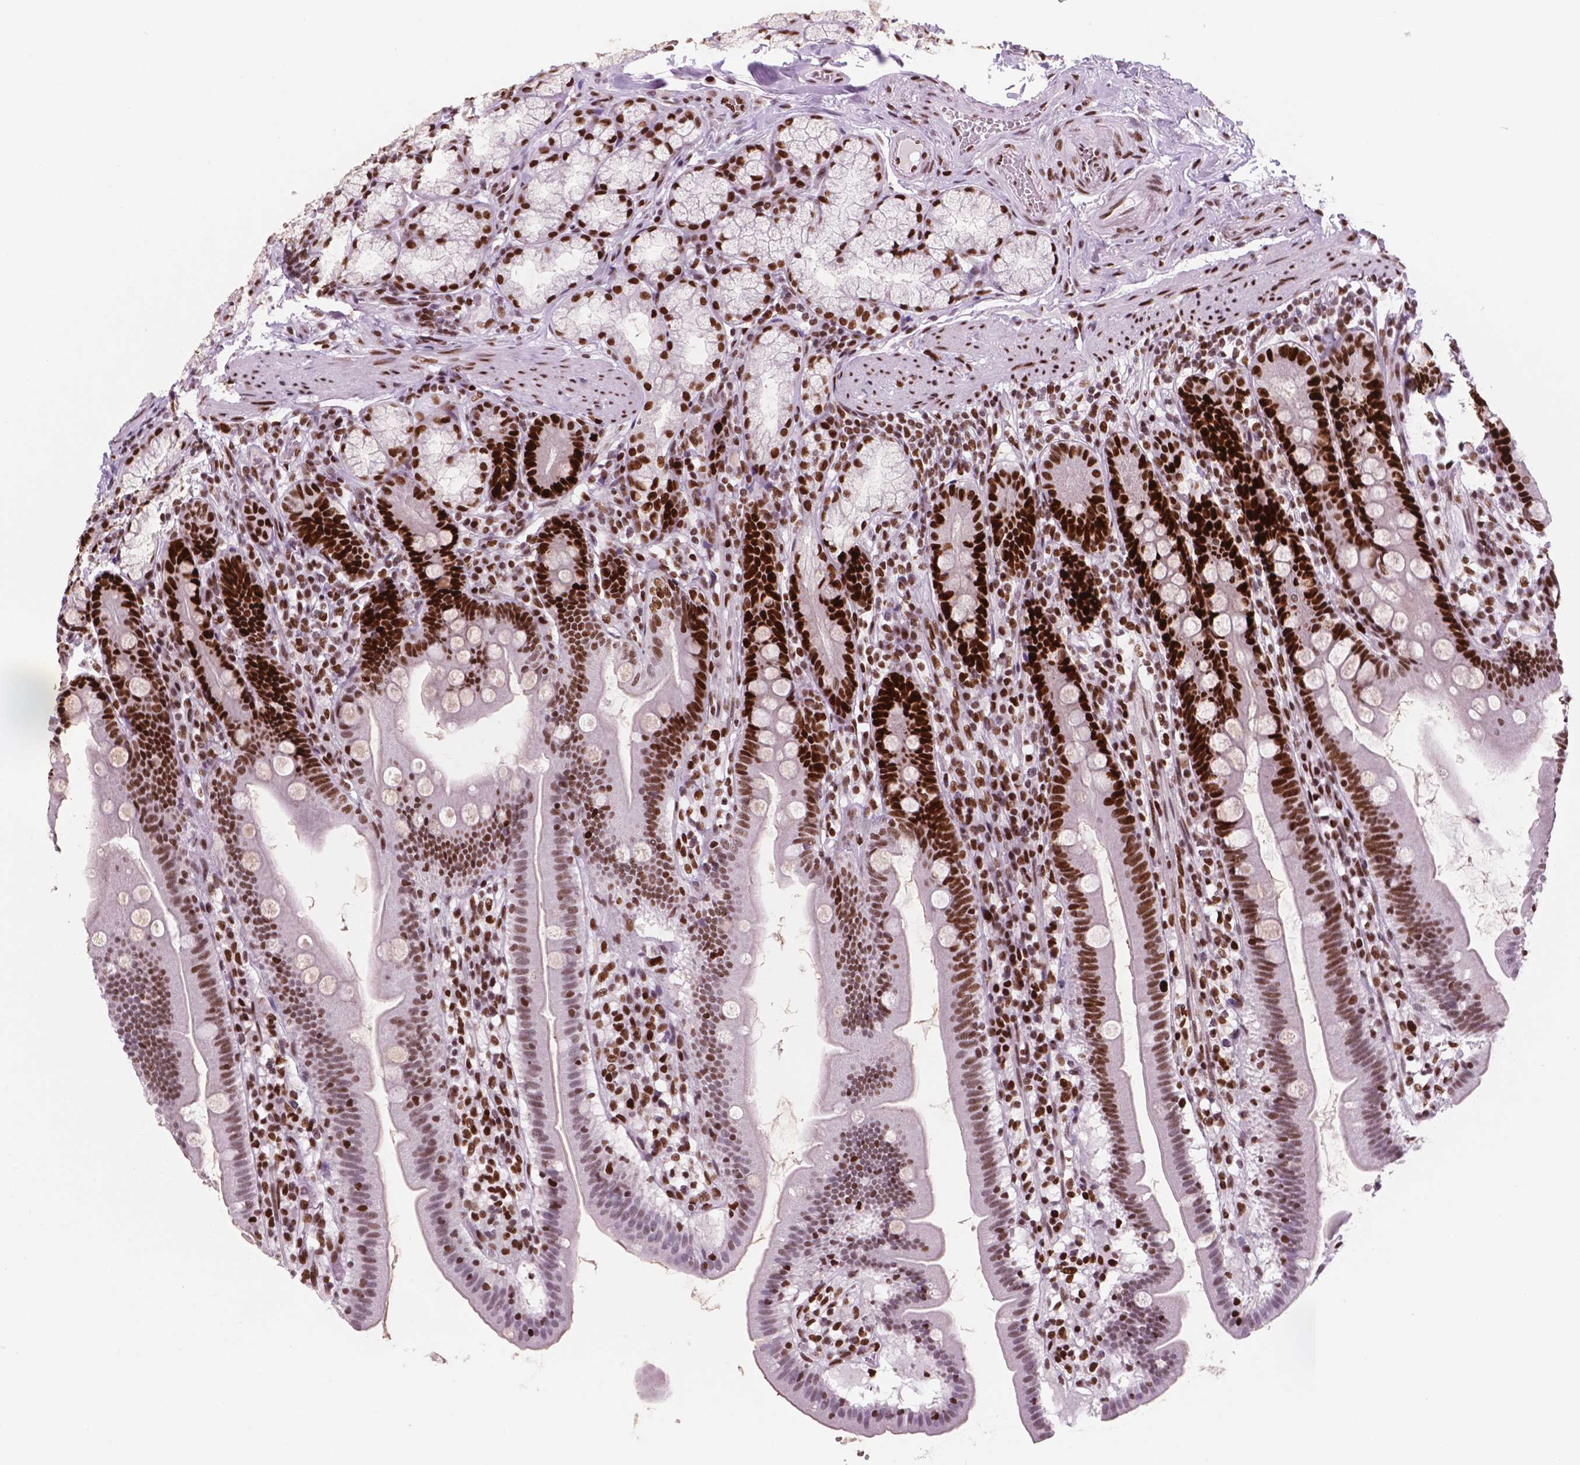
{"staining": {"intensity": "strong", "quantity": "25%-75%", "location": "nuclear"}, "tissue": "duodenum", "cell_type": "Glandular cells", "image_type": "normal", "snomed": [{"axis": "morphology", "description": "Normal tissue, NOS"}, {"axis": "topography", "description": "Duodenum"}], "caption": "The image displays a brown stain indicating the presence of a protein in the nuclear of glandular cells in duodenum. (brown staining indicates protein expression, while blue staining denotes nuclei).", "gene": "MSH6", "patient": {"sex": "female", "age": 67}}